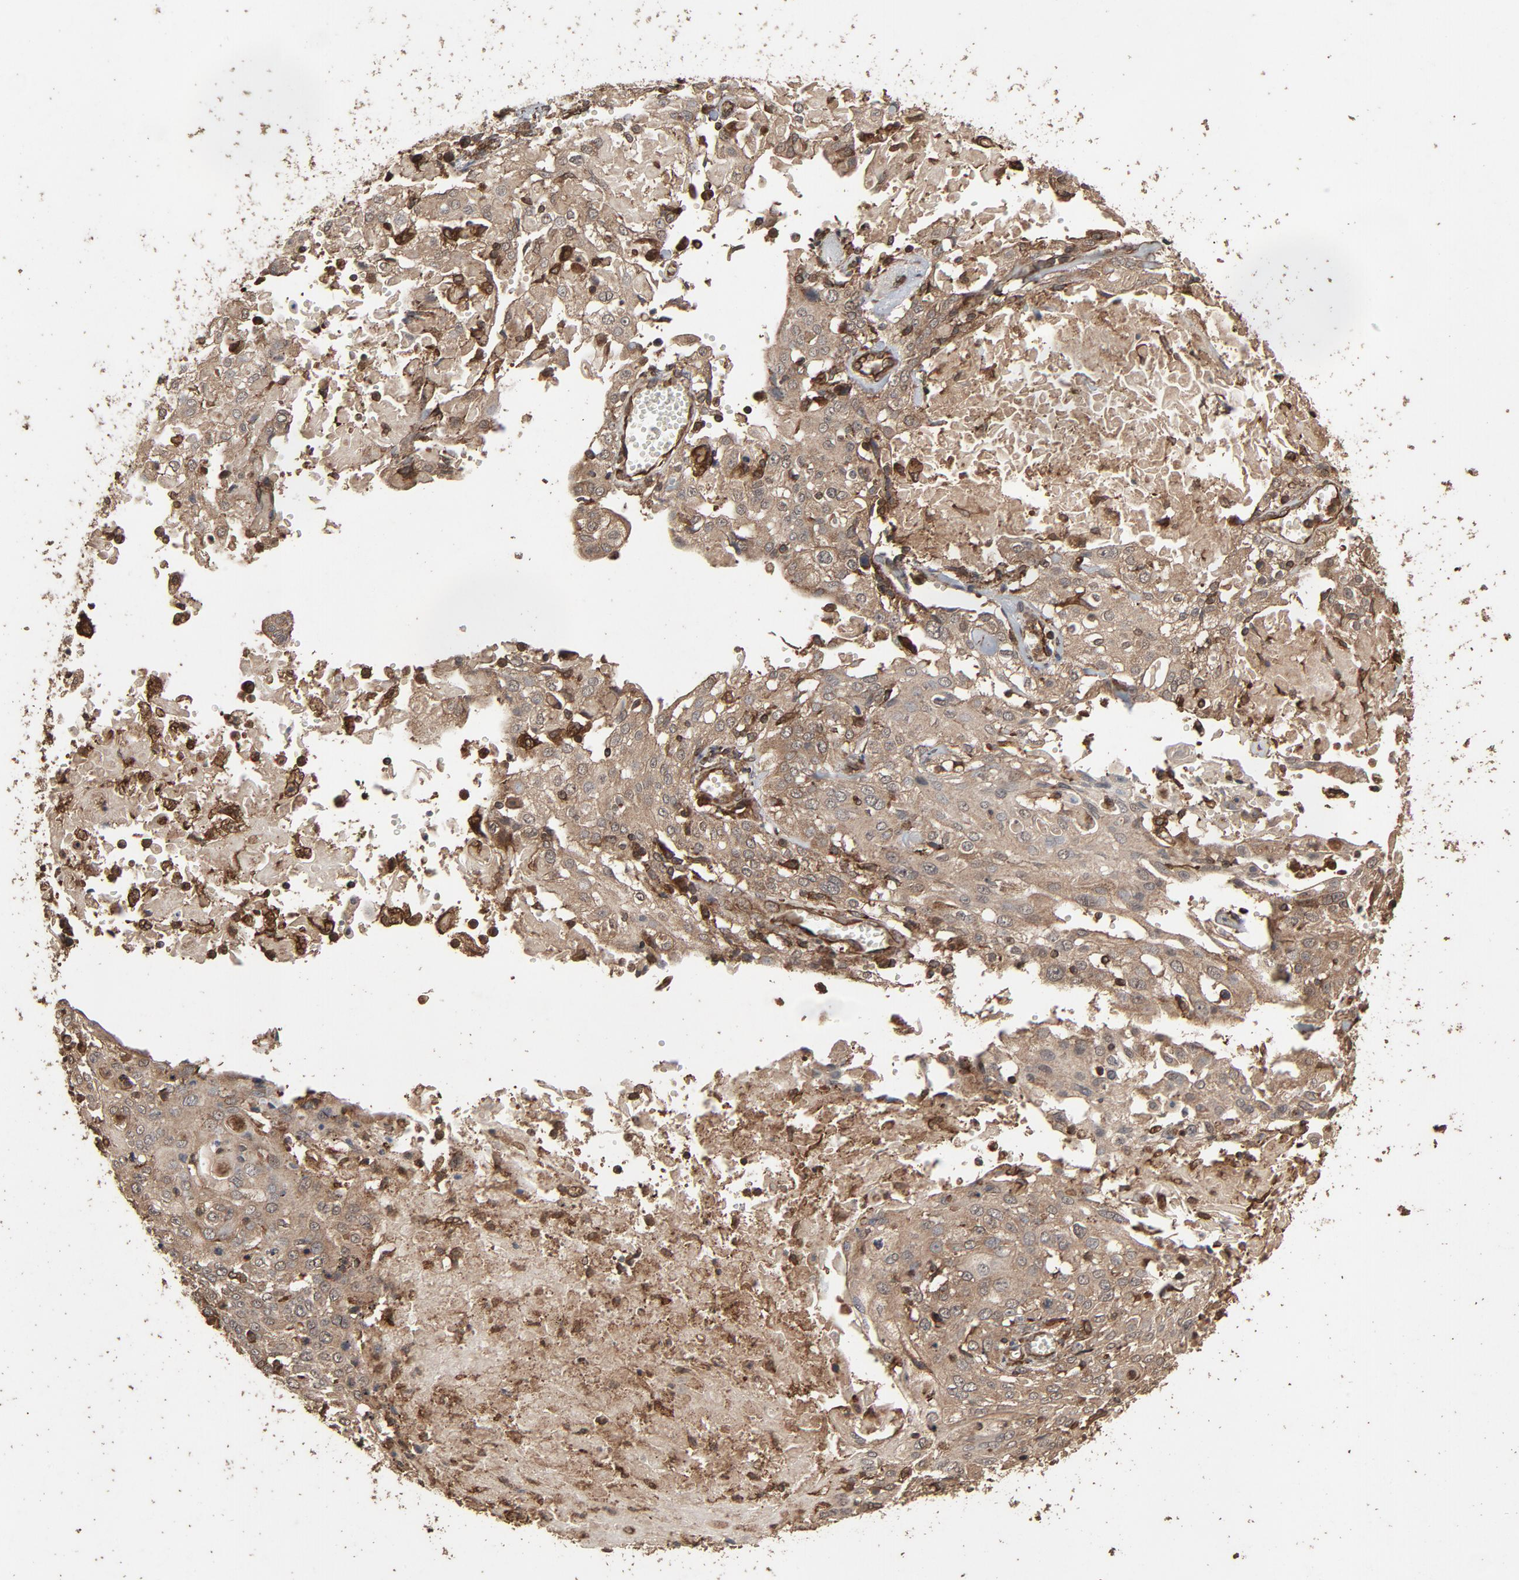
{"staining": {"intensity": "weak", "quantity": ">75%", "location": "cytoplasmic/membranous"}, "tissue": "cervical cancer", "cell_type": "Tumor cells", "image_type": "cancer", "snomed": [{"axis": "morphology", "description": "Squamous cell carcinoma, NOS"}, {"axis": "topography", "description": "Cervix"}], "caption": "An image of human squamous cell carcinoma (cervical) stained for a protein shows weak cytoplasmic/membranous brown staining in tumor cells.", "gene": "RPS6KA6", "patient": {"sex": "female", "age": 39}}